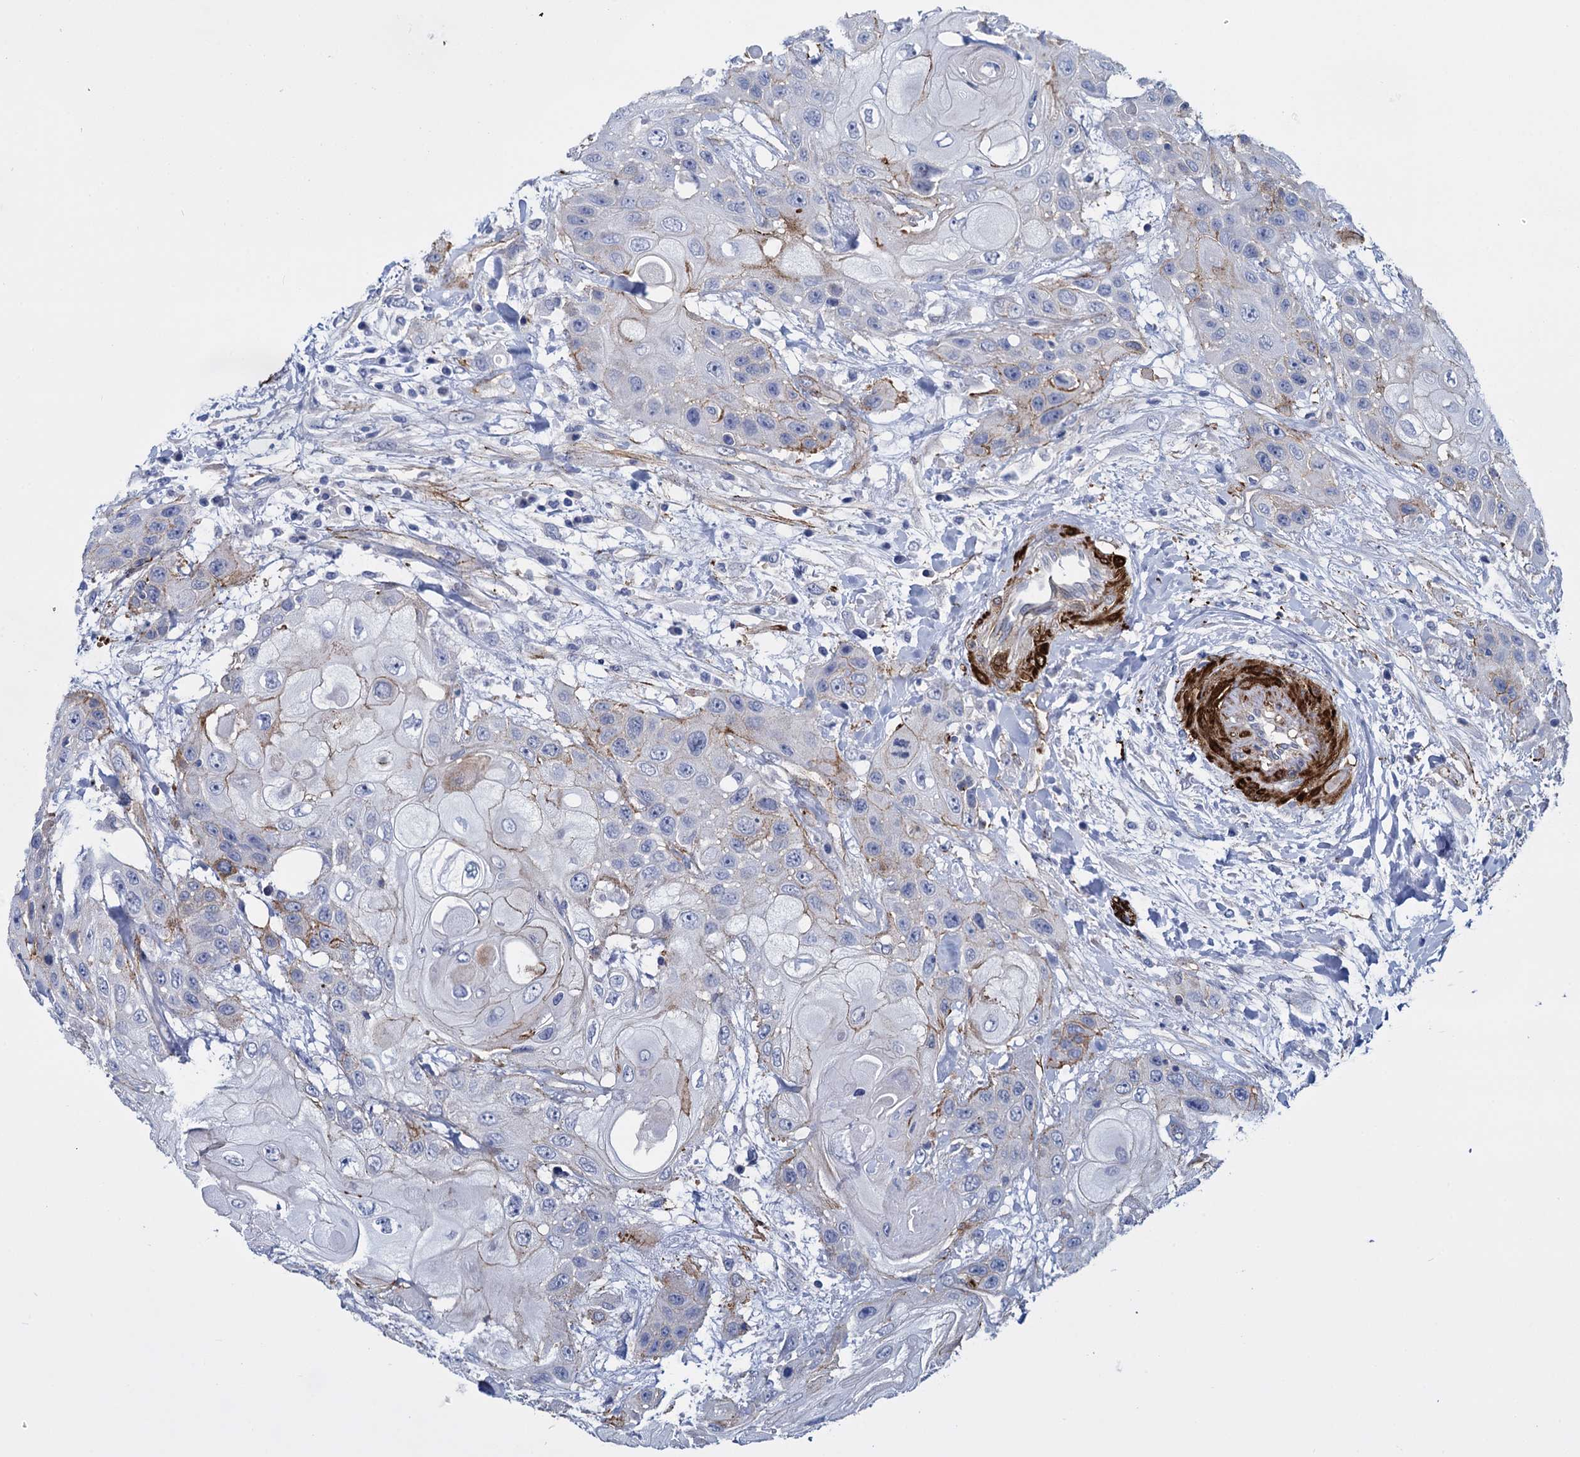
{"staining": {"intensity": "negative", "quantity": "none", "location": "none"}, "tissue": "head and neck cancer", "cell_type": "Tumor cells", "image_type": "cancer", "snomed": [{"axis": "morphology", "description": "Squamous cell carcinoma, NOS"}, {"axis": "topography", "description": "Head-Neck"}], "caption": "Tumor cells show no significant protein positivity in squamous cell carcinoma (head and neck). (DAB (3,3'-diaminobenzidine) immunohistochemistry (IHC) with hematoxylin counter stain).", "gene": "SNCG", "patient": {"sex": "female", "age": 43}}